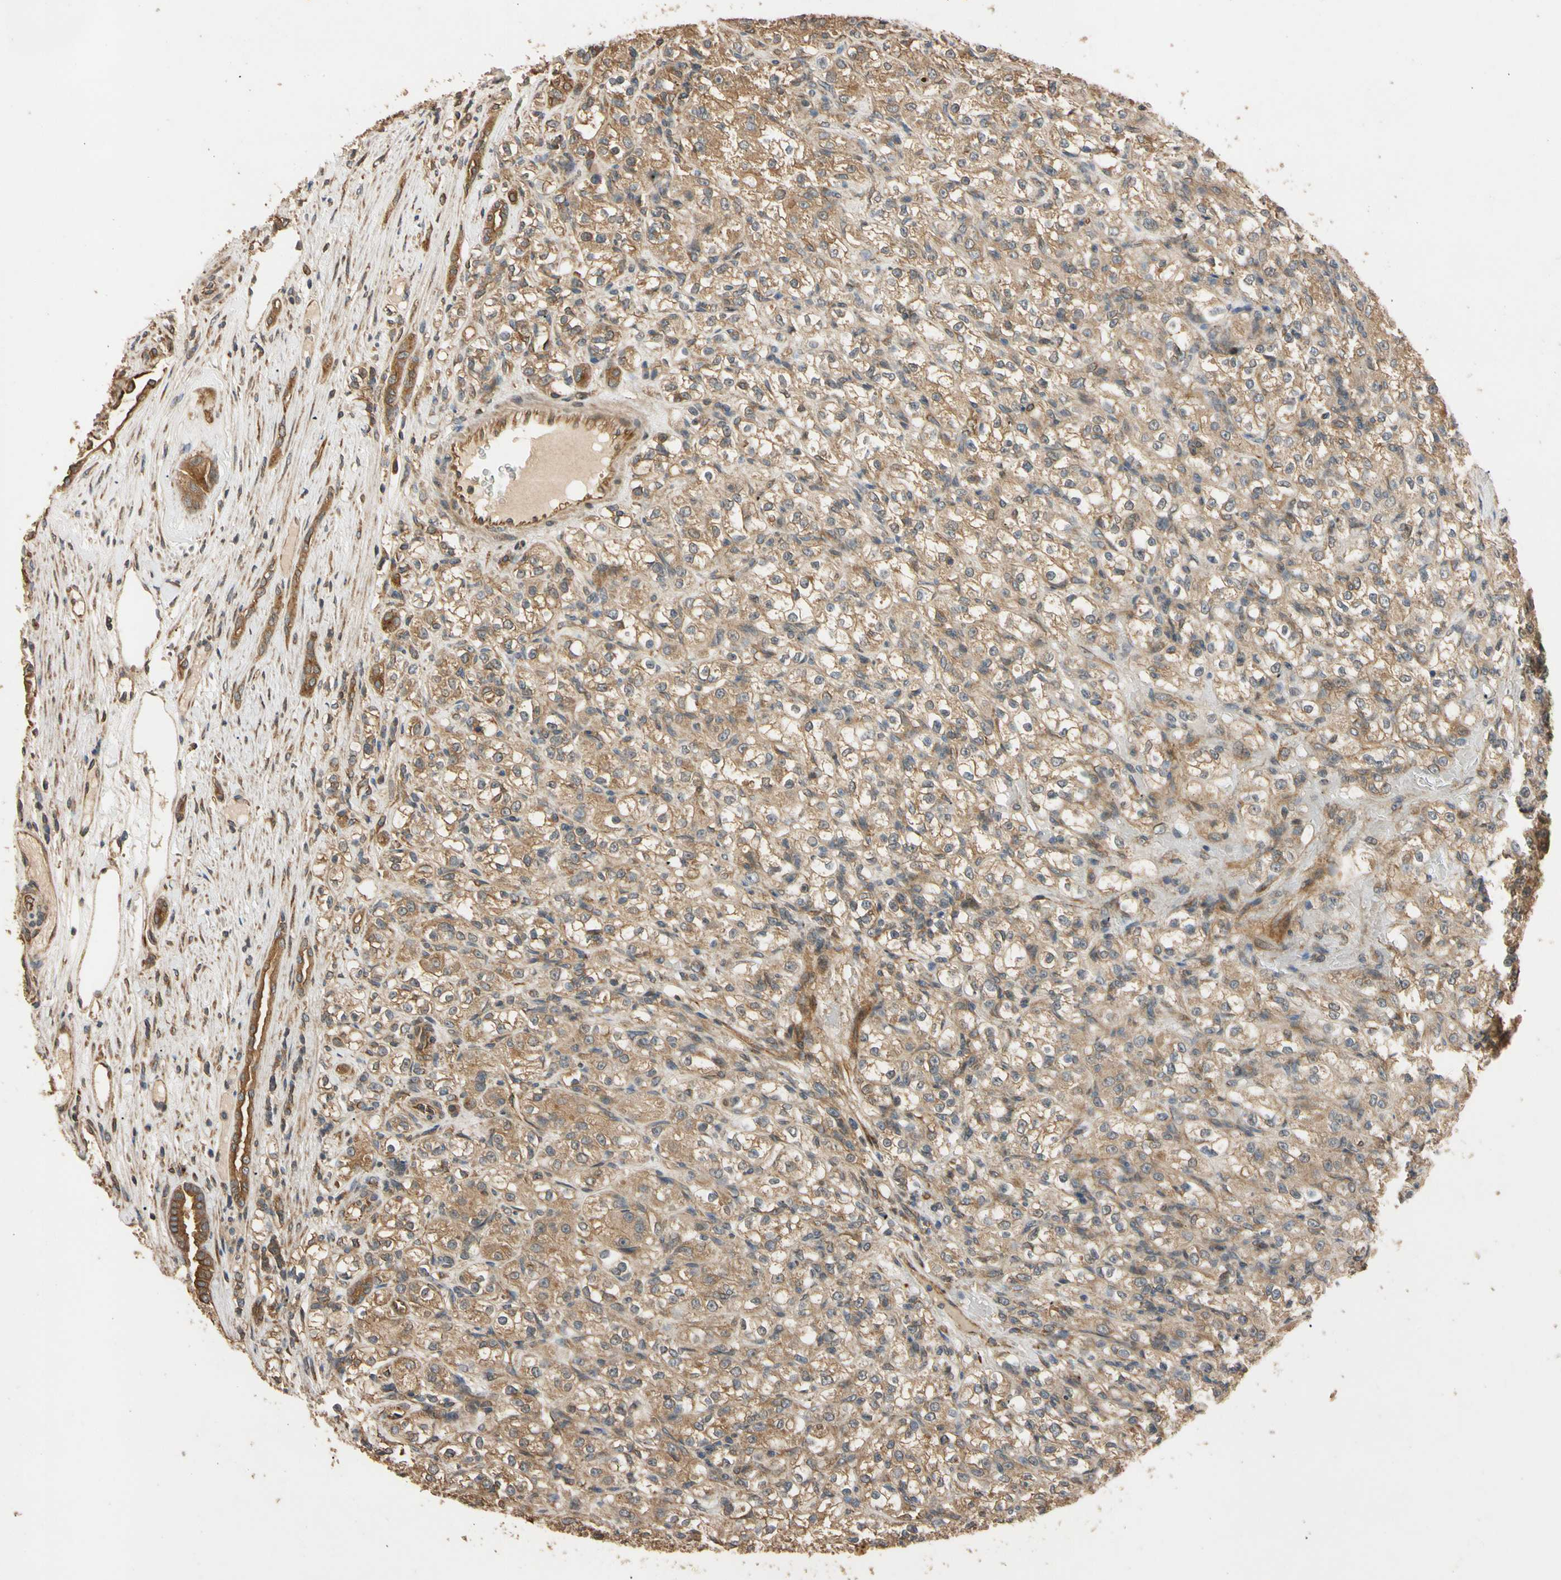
{"staining": {"intensity": "moderate", "quantity": ">75%", "location": "cytoplasmic/membranous"}, "tissue": "renal cancer", "cell_type": "Tumor cells", "image_type": "cancer", "snomed": [{"axis": "morphology", "description": "Normal tissue, NOS"}, {"axis": "morphology", "description": "Adenocarcinoma, NOS"}, {"axis": "topography", "description": "Kidney"}], "caption": "A medium amount of moderate cytoplasmic/membranous staining is identified in approximately >75% of tumor cells in renal cancer tissue.", "gene": "MGRN1", "patient": {"sex": "male", "age": 61}}